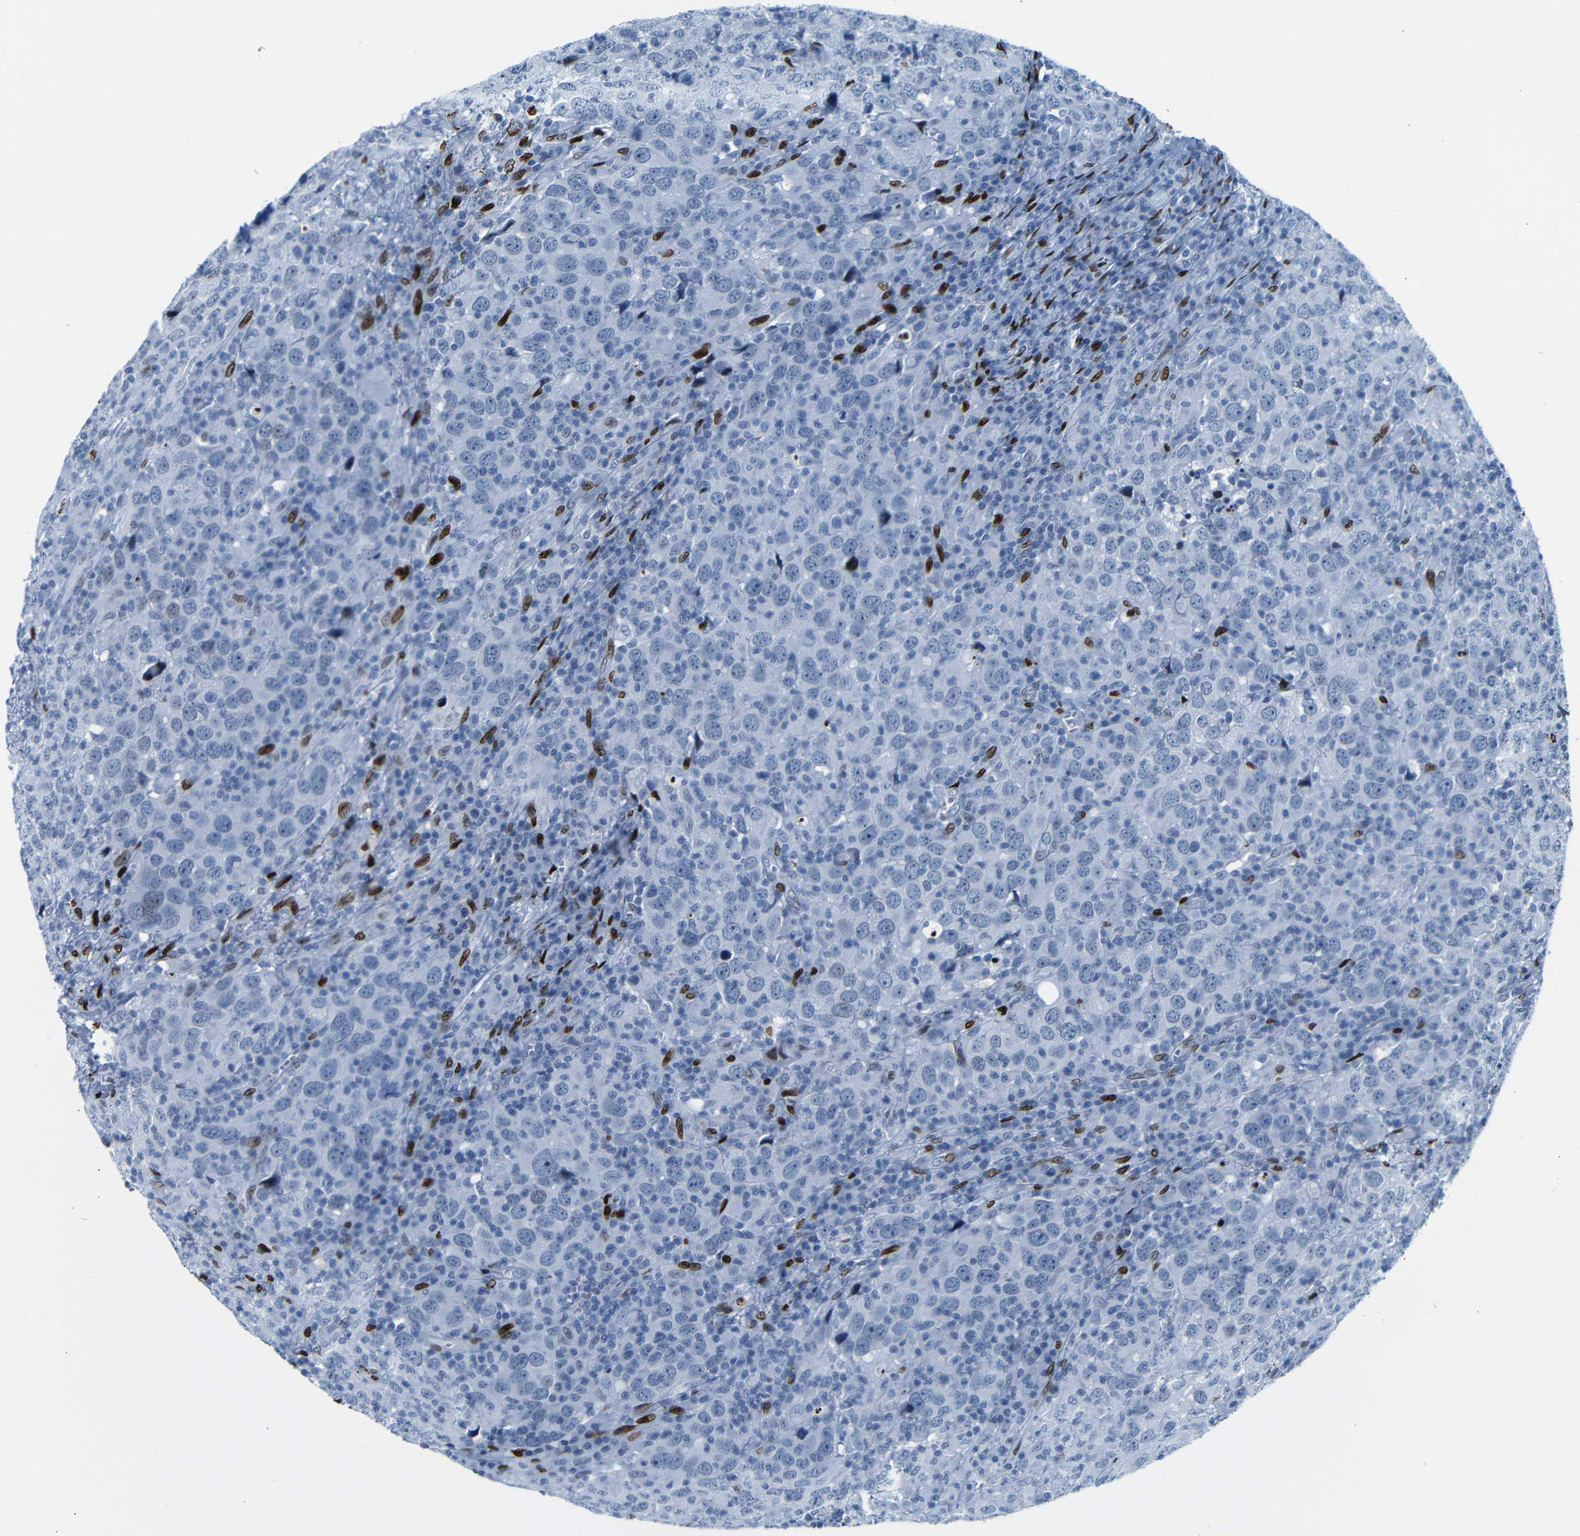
{"staining": {"intensity": "negative", "quantity": "none", "location": "none"}, "tissue": "head and neck cancer", "cell_type": "Tumor cells", "image_type": "cancer", "snomed": [{"axis": "morphology", "description": "Adenocarcinoma, NOS"}, {"axis": "topography", "description": "Salivary gland"}, {"axis": "topography", "description": "Head-Neck"}], "caption": "This is an immunohistochemistry (IHC) photomicrograph of human head and neck cancer. There is no positivity in tumor cells.", "gene": "NPIPB15", "patient": {"sex": "female", "age": 65}}